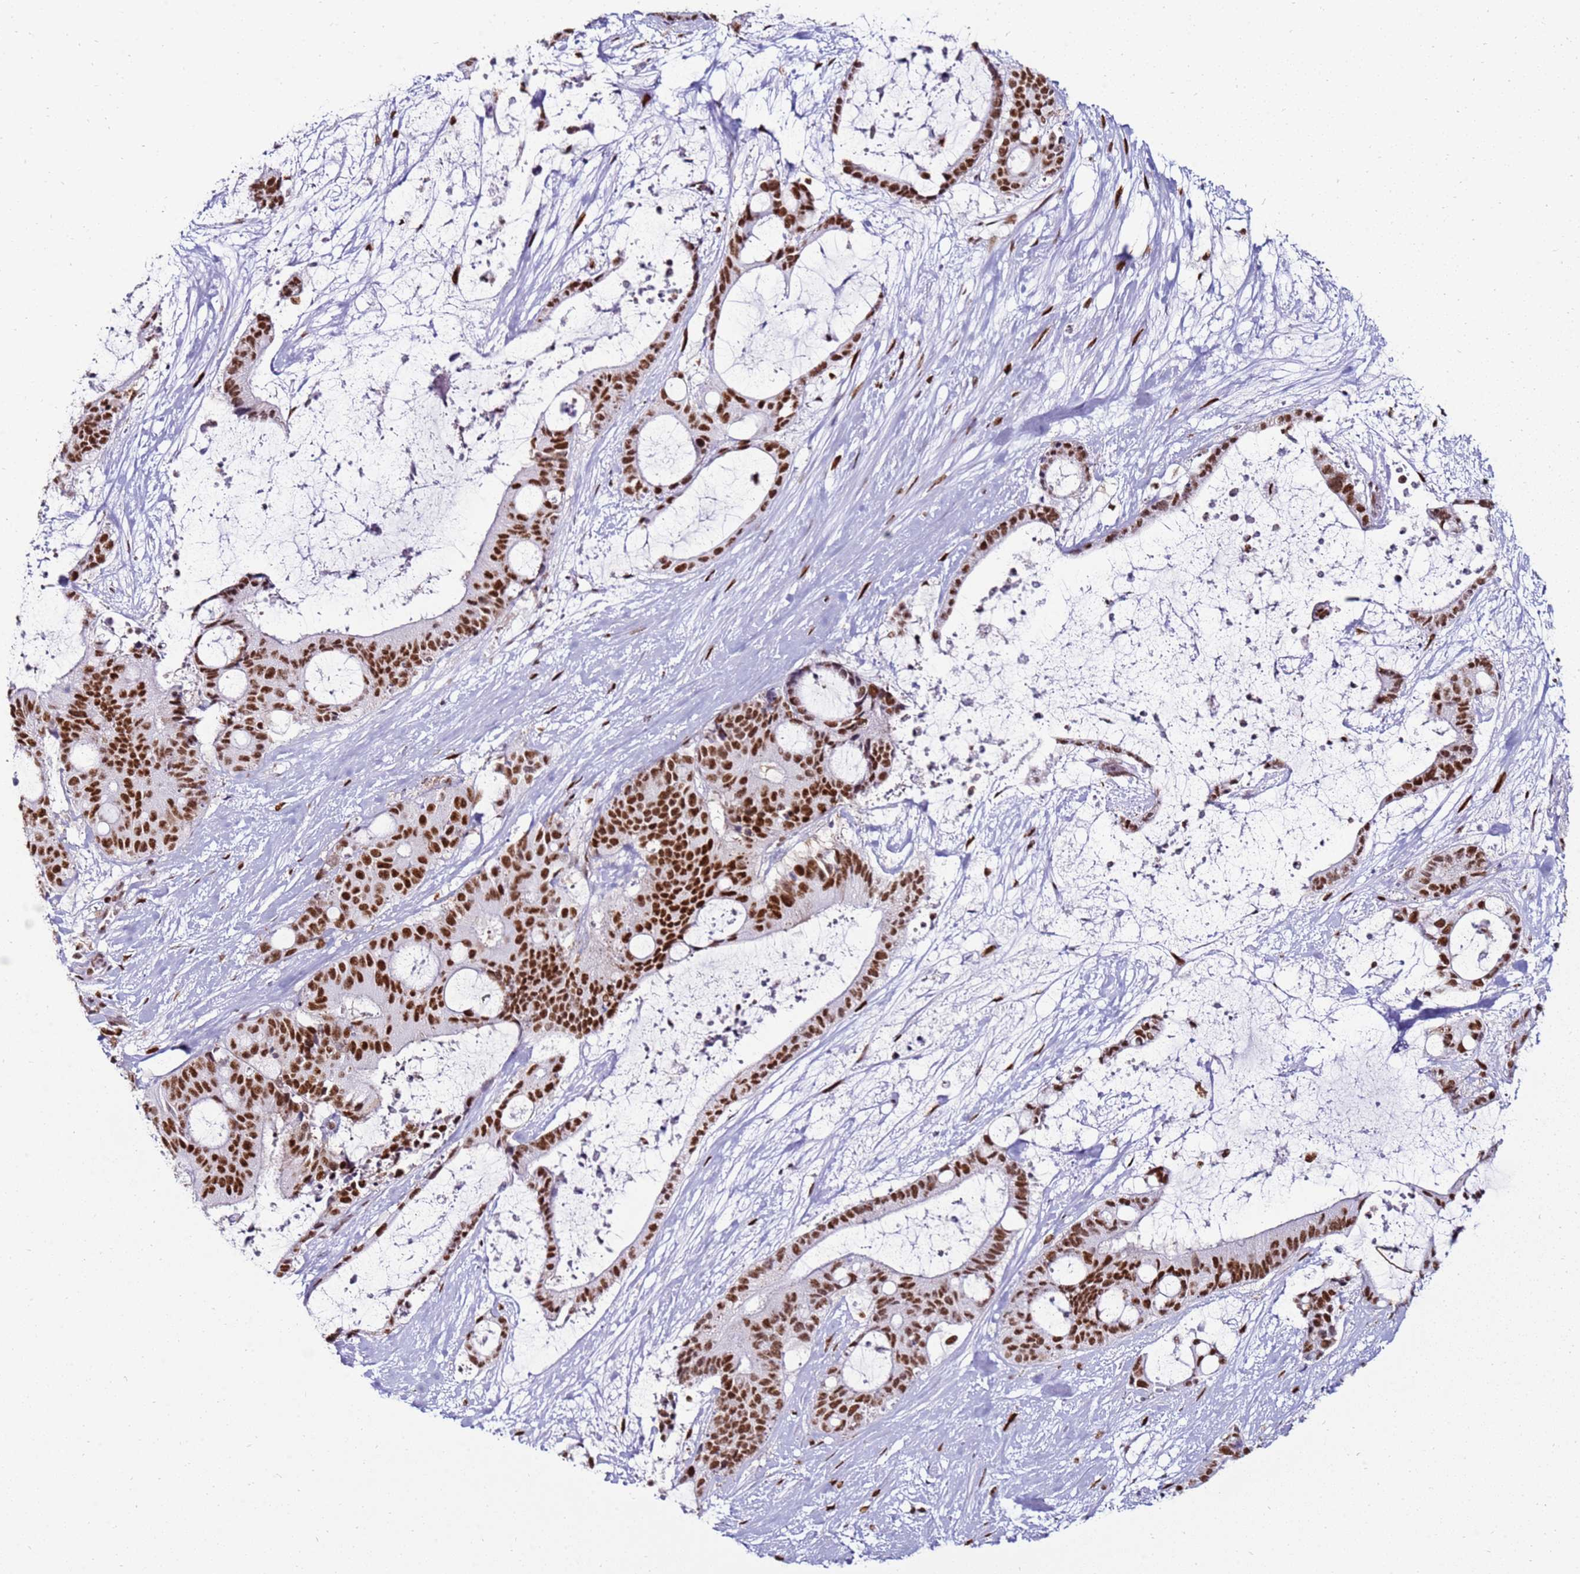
{"staining": {"intensity": "strong", "quantity": ">75%", "location": "nuclear"}, "tissue": "liver cancer", "cell_type": "Tumor cells", "image_type": "cancer", "snomed": [{"axis": "morphology", "description": "Normal tissue, NOS"}, {"axis": "morphology", "description": "Cholangiocarcinoma"}, {"axis": "topography", "description": "Liver"}, {"axis": "topography", "description": "Peripheral nerve tissue"}], "caption": "Immunohistochemical staining of human liver cancer (cholangiocarcinoma) shows high levels of strong nuclear staining in about >75% of tumor cells.", "gene": "KPNA4", "patient": {"sex": "female", "age": 73}}